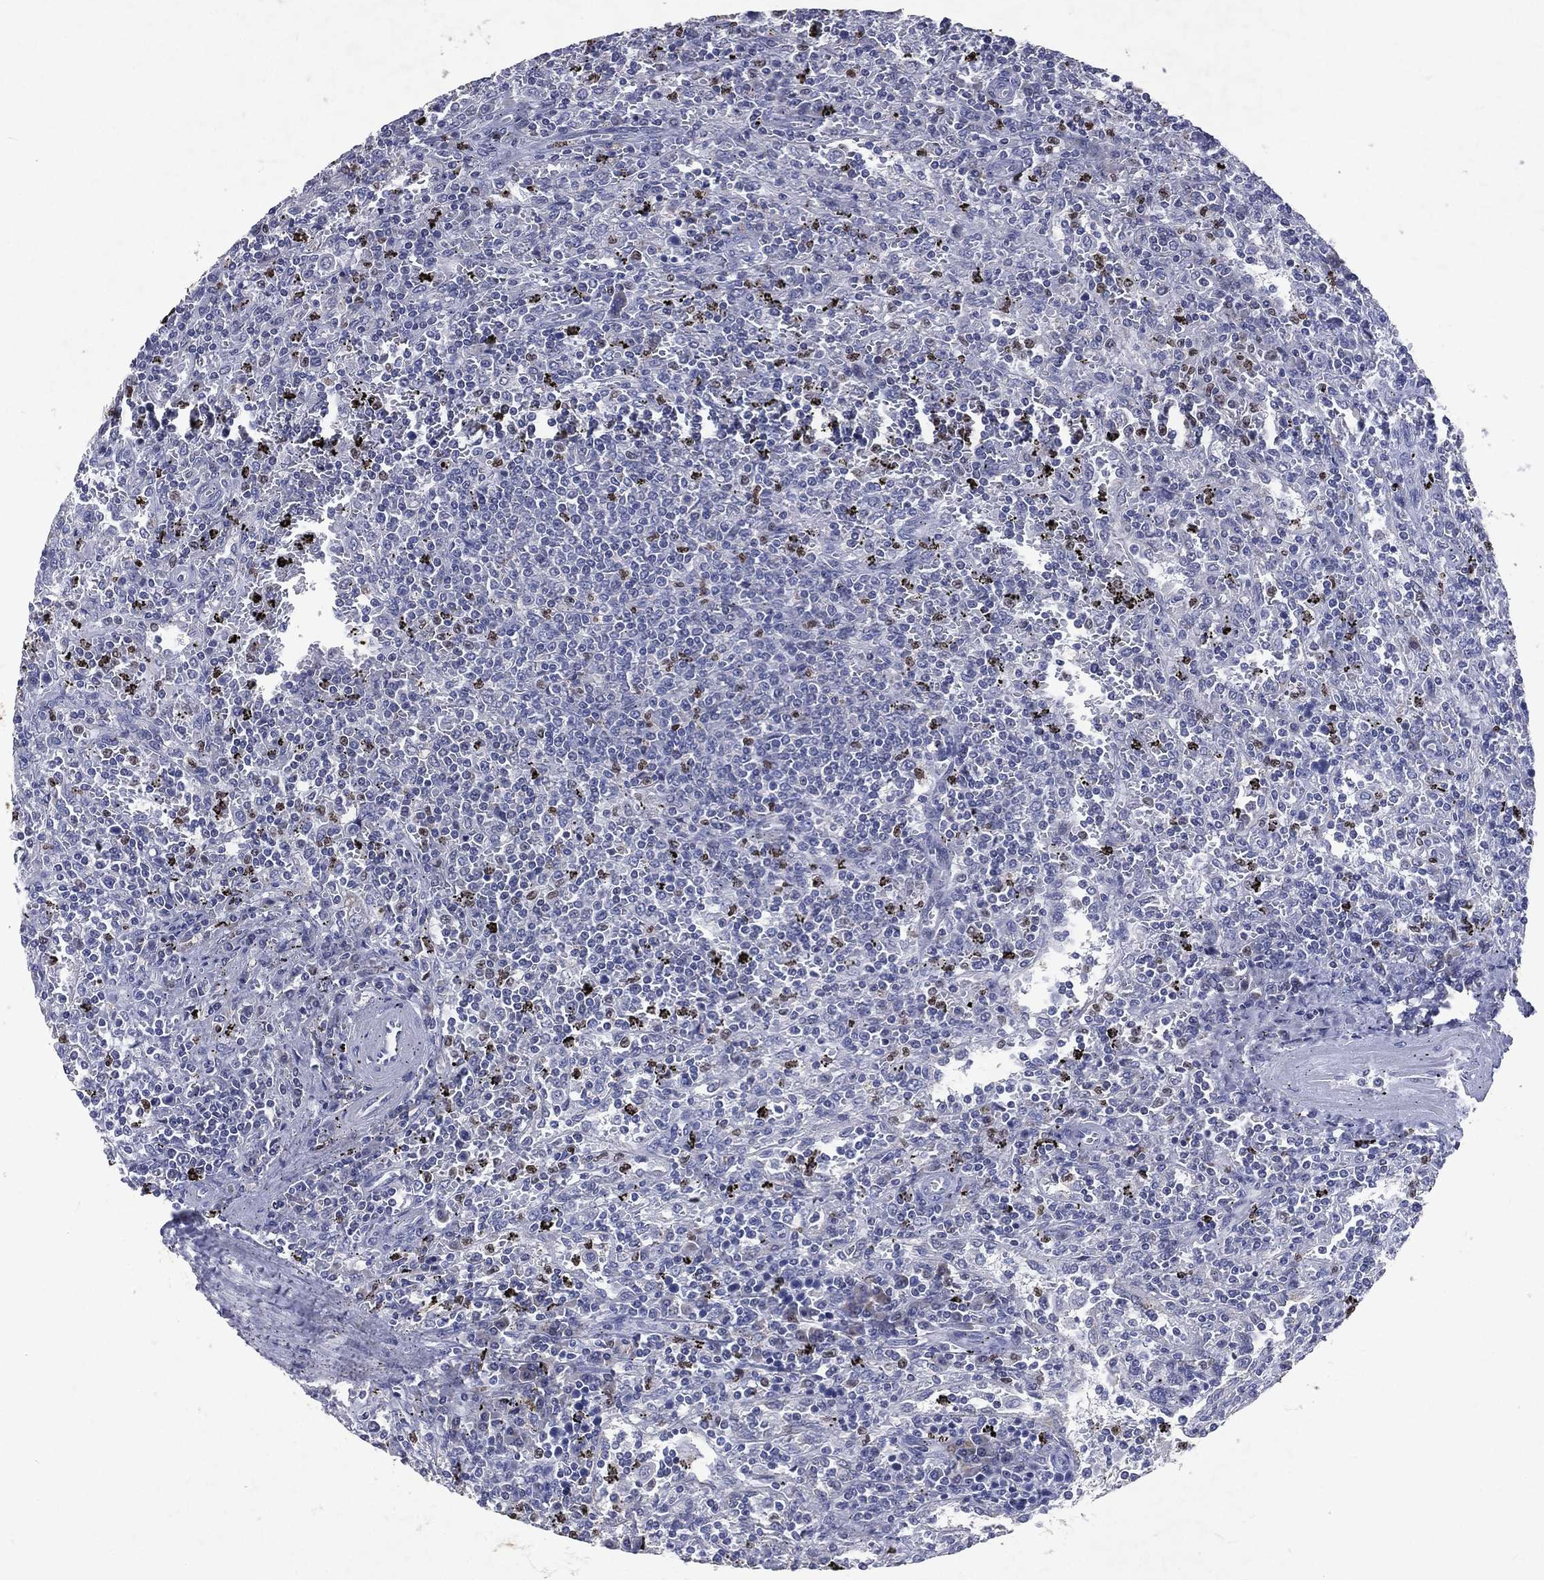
{"staining": {"intensity": "negative", "quantity": "none", "location": "none"}, "tissue": "lymphoma", "cell_type": "Tumor cells", "image_type": "cancer", "snomed": [{"axis": "morphology", "description": "Malignant lymphoma, non-Hodgkin's type, Low grade"}, {"axis": "topography", "description": "Spleen"}], "caption": "IHC of human malignant lymphoma, non-Hodgkin's type (low-grade) exhibits no staining in tumor cells.", "gene": "SLC34A2", "patient": {"sex": "male", "age": 62}}